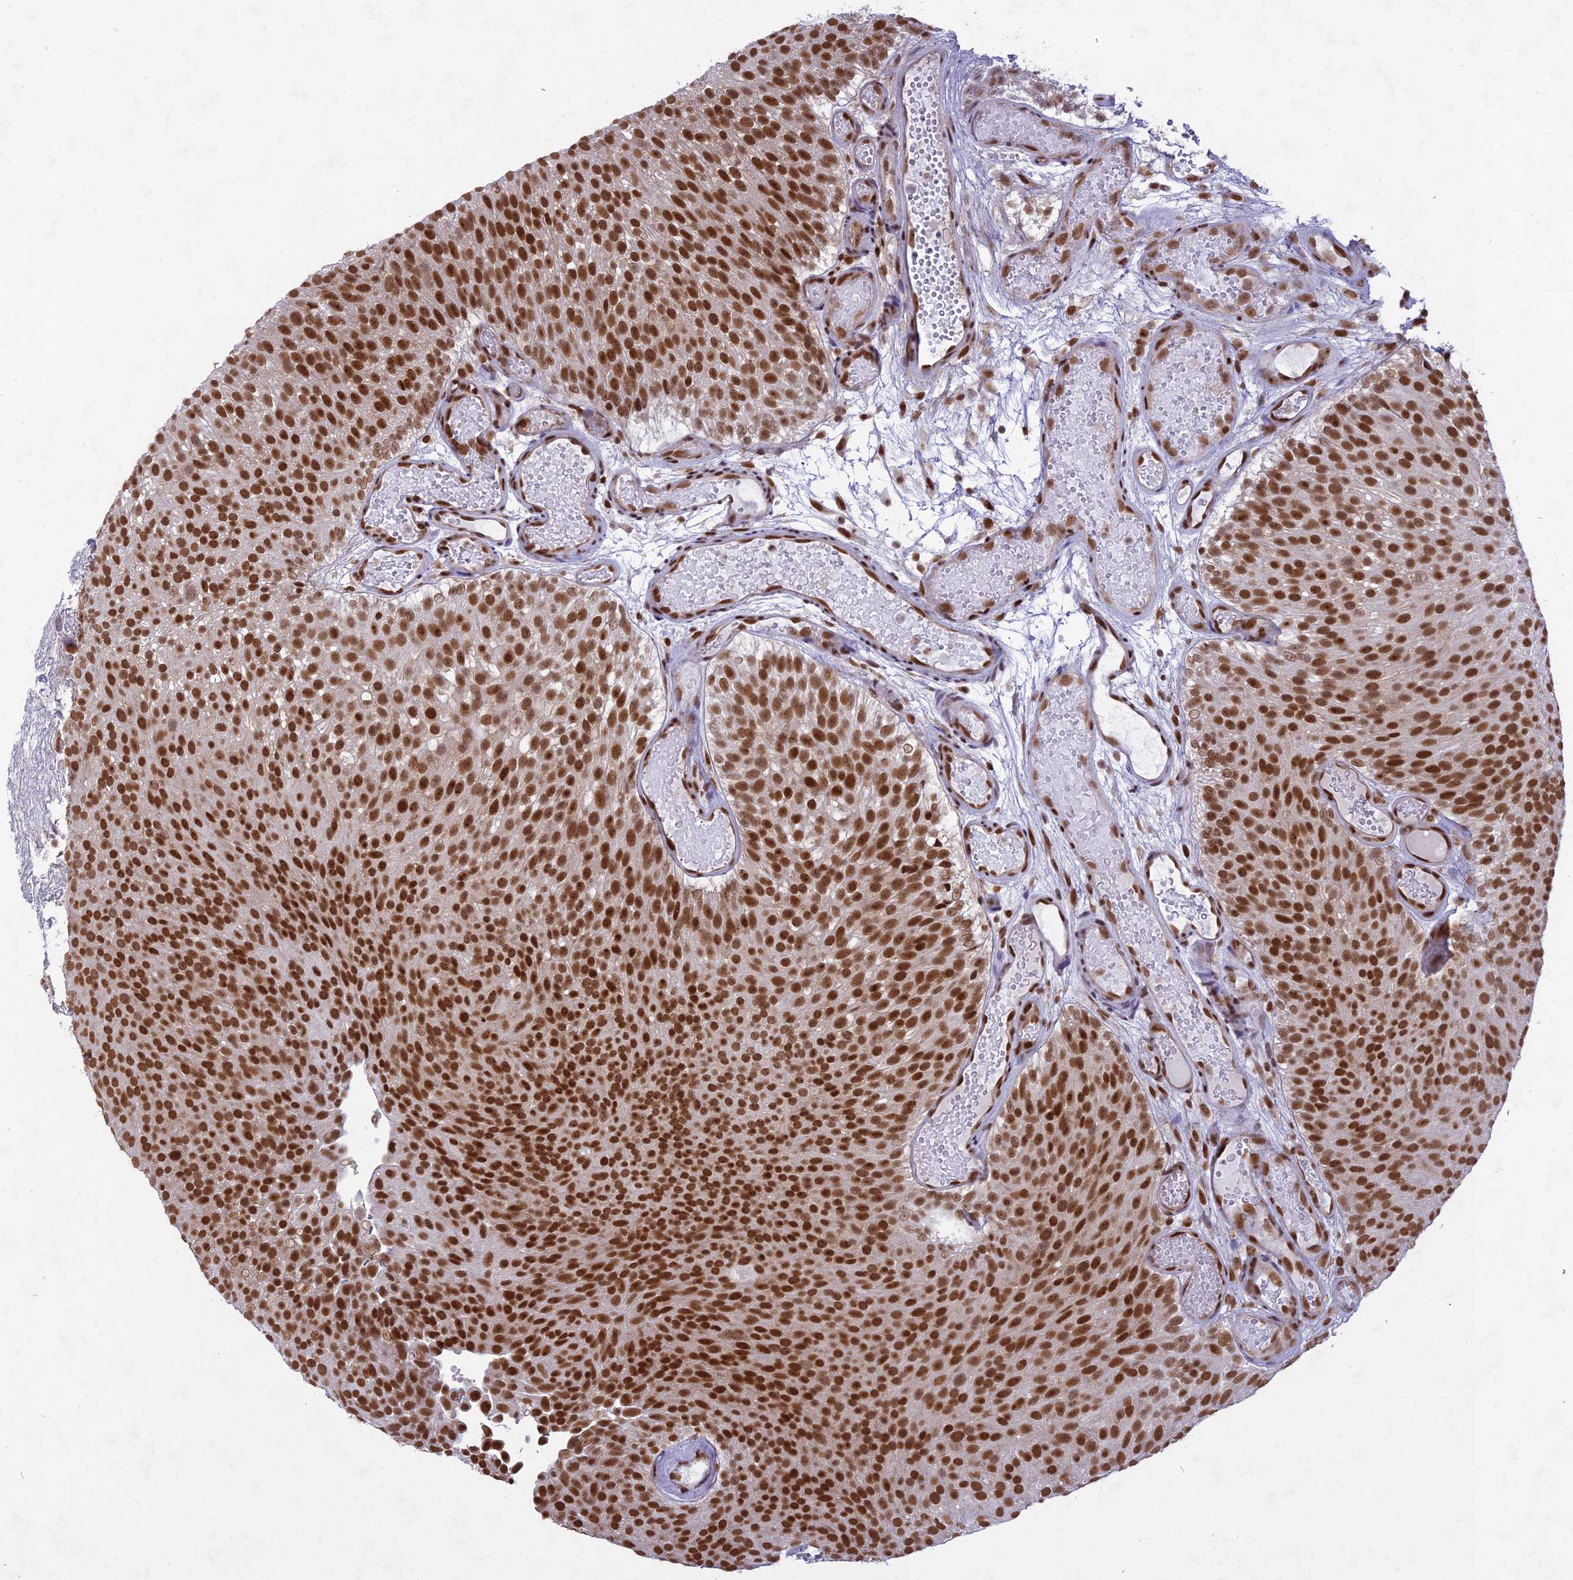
{"staining": {"intensity": "strong", "quantity": ">75%", "location": "nuclear"}, "tissue": "urothelial cancer", "cell_type": "Tumor cells", "image_type": "cancer", "snomed": [{"axis": "morphology", "description": "Urothelial carcinoma, Low grade"}, {"axis": "topography", "description": "Urinary bladder"}], "caption": "Tumor cells exhibit strong nuclear positivity in about >75% of cells in low-grade urothelial carcinoma. (DAB (3,3'-diaminobenzidine) IHC, brown staining for protein, blue staining for nuclei).", "gene": "DDX1", "patient": {"sex": "male", "age": 78}}